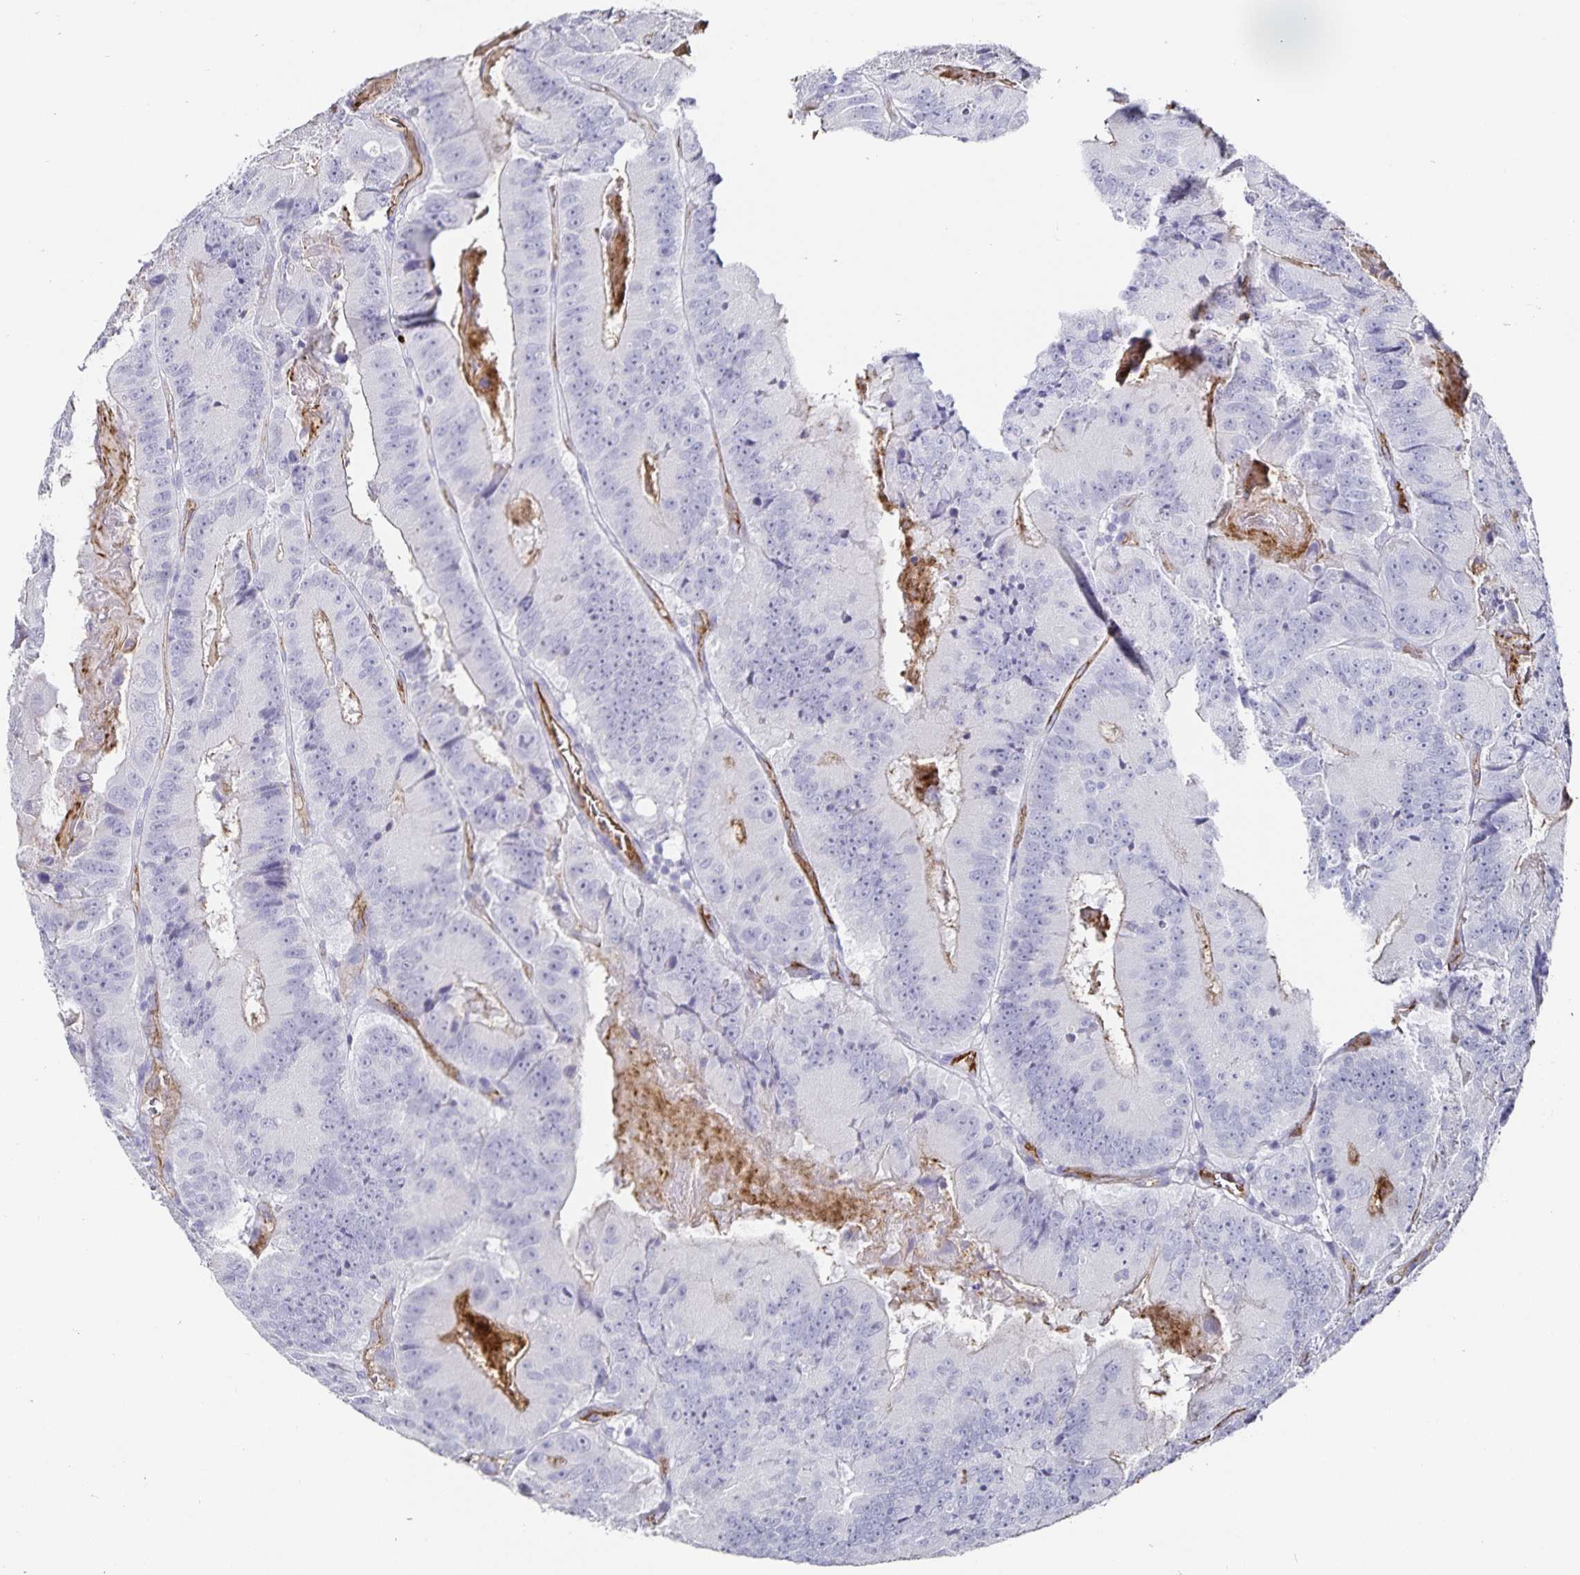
{"staining": {"intensity": "weak", "quantity": "<25%", "location": "cytoplasmic/membranous"}, "tissue": "colorectal cancer", "cell_type": "Tumor cells", "image_type": "cancer", "snomed": [{"axis": "morphology", "description": "Adenocarcinoma, NOS"}, {"axis": "topography", "description": "Colon"}], "caption": "This is a image of immunohistochemistry (IHC) staining of colorectal cancer, which shows no positivity in tumor cells.", "gene": "PODXL", "patient": {"sex": "female", "age": 86}}